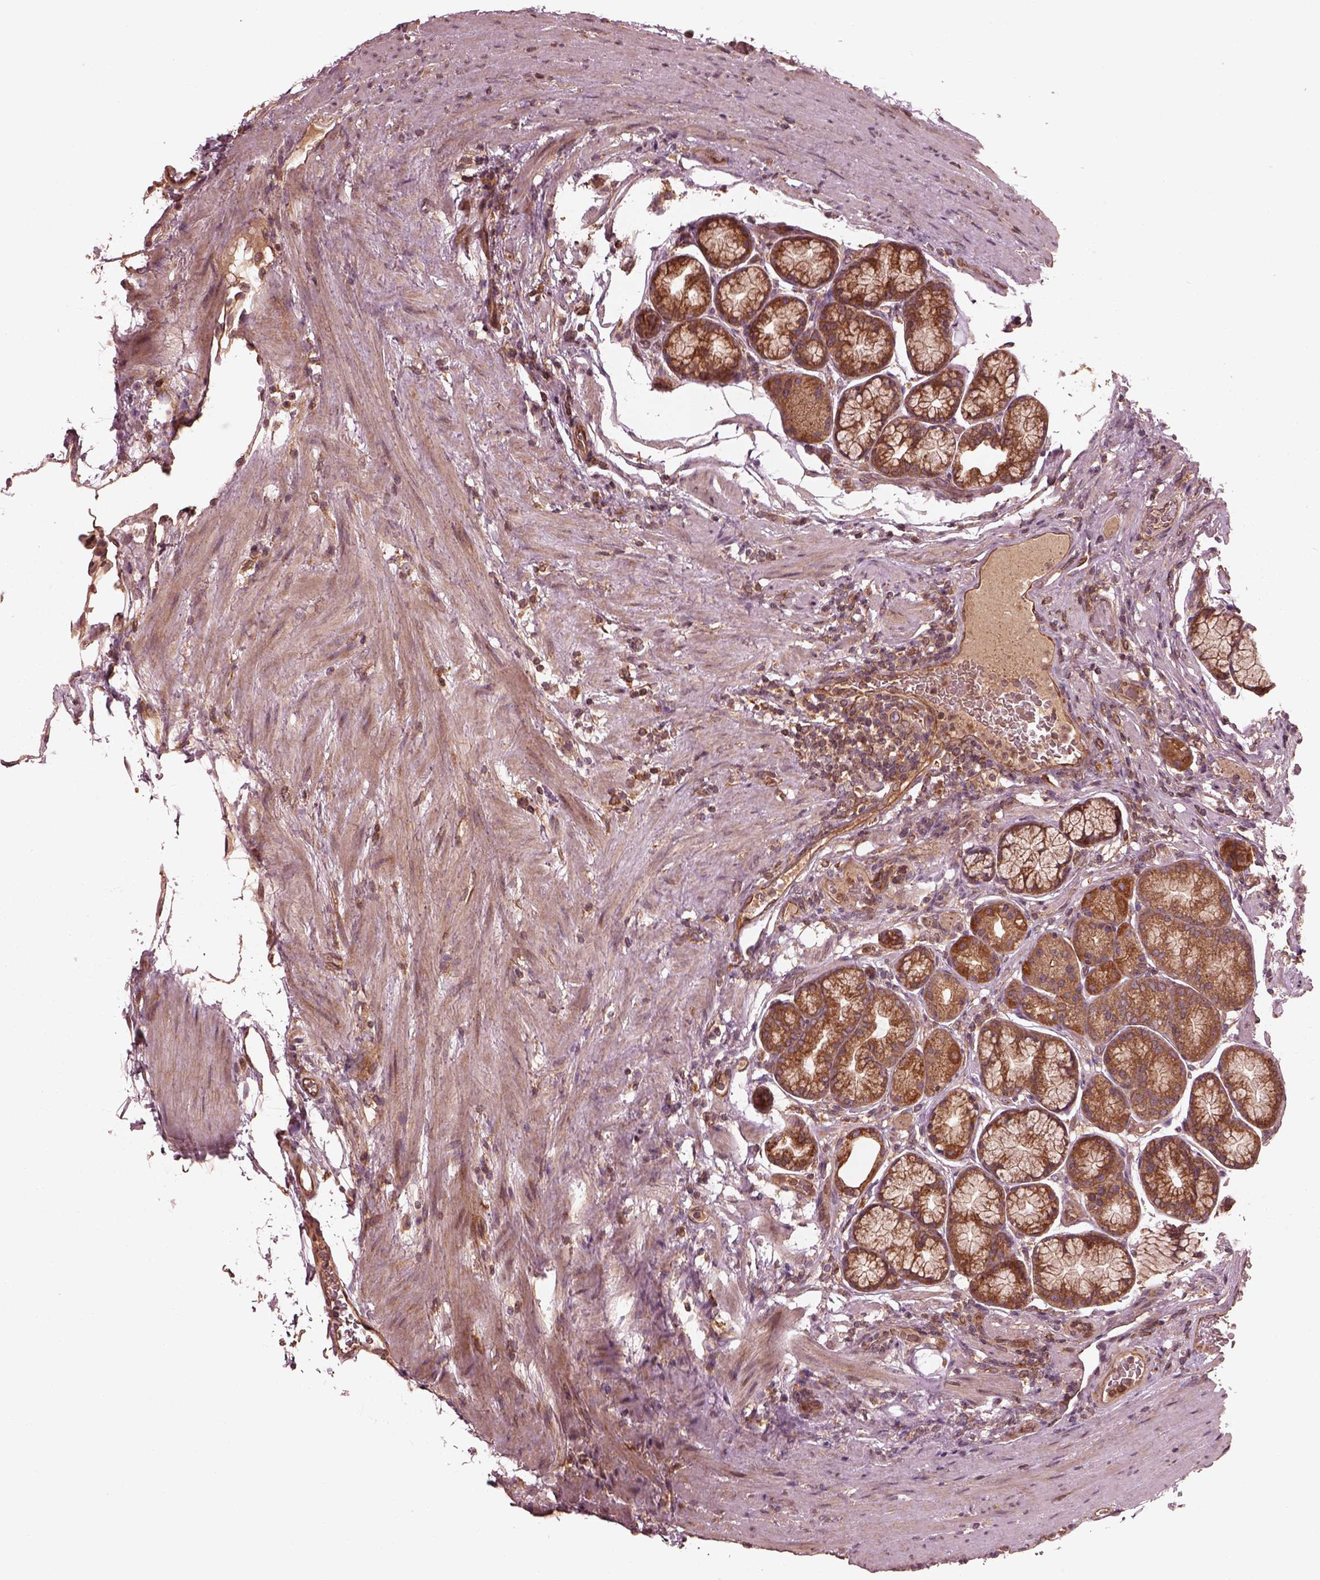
{"staining": {"intensity": "moderate", "quantity": ">75%", "location": "cytoplasmic/membranous"}, "tissue": "stomach", "cell_type": "Glandular cells", "image_type": "normal", "snomed": [{"axis": "morphology", "description": "Normal tissue, NOS"}, {"axis": "morphology", "description": "Adenocarcinoma, NOS"}, {"axis": "morphology", "description": "Adenocarcinoma, High grade"}, {"axis": "topography", "description": "Stomach, upper"}, {"axis": "topography", "description": "Stomach"}], "caption": "The image displays a brown stain indicating the presence of a protein in the cytoplasmic/membranous of glandular cells in stomach. The protein of interest is shown in brown color, while the nuclei are stained blue.", "gene": "PIK3R2", "patient": {"sex": "female", "age": 65}}